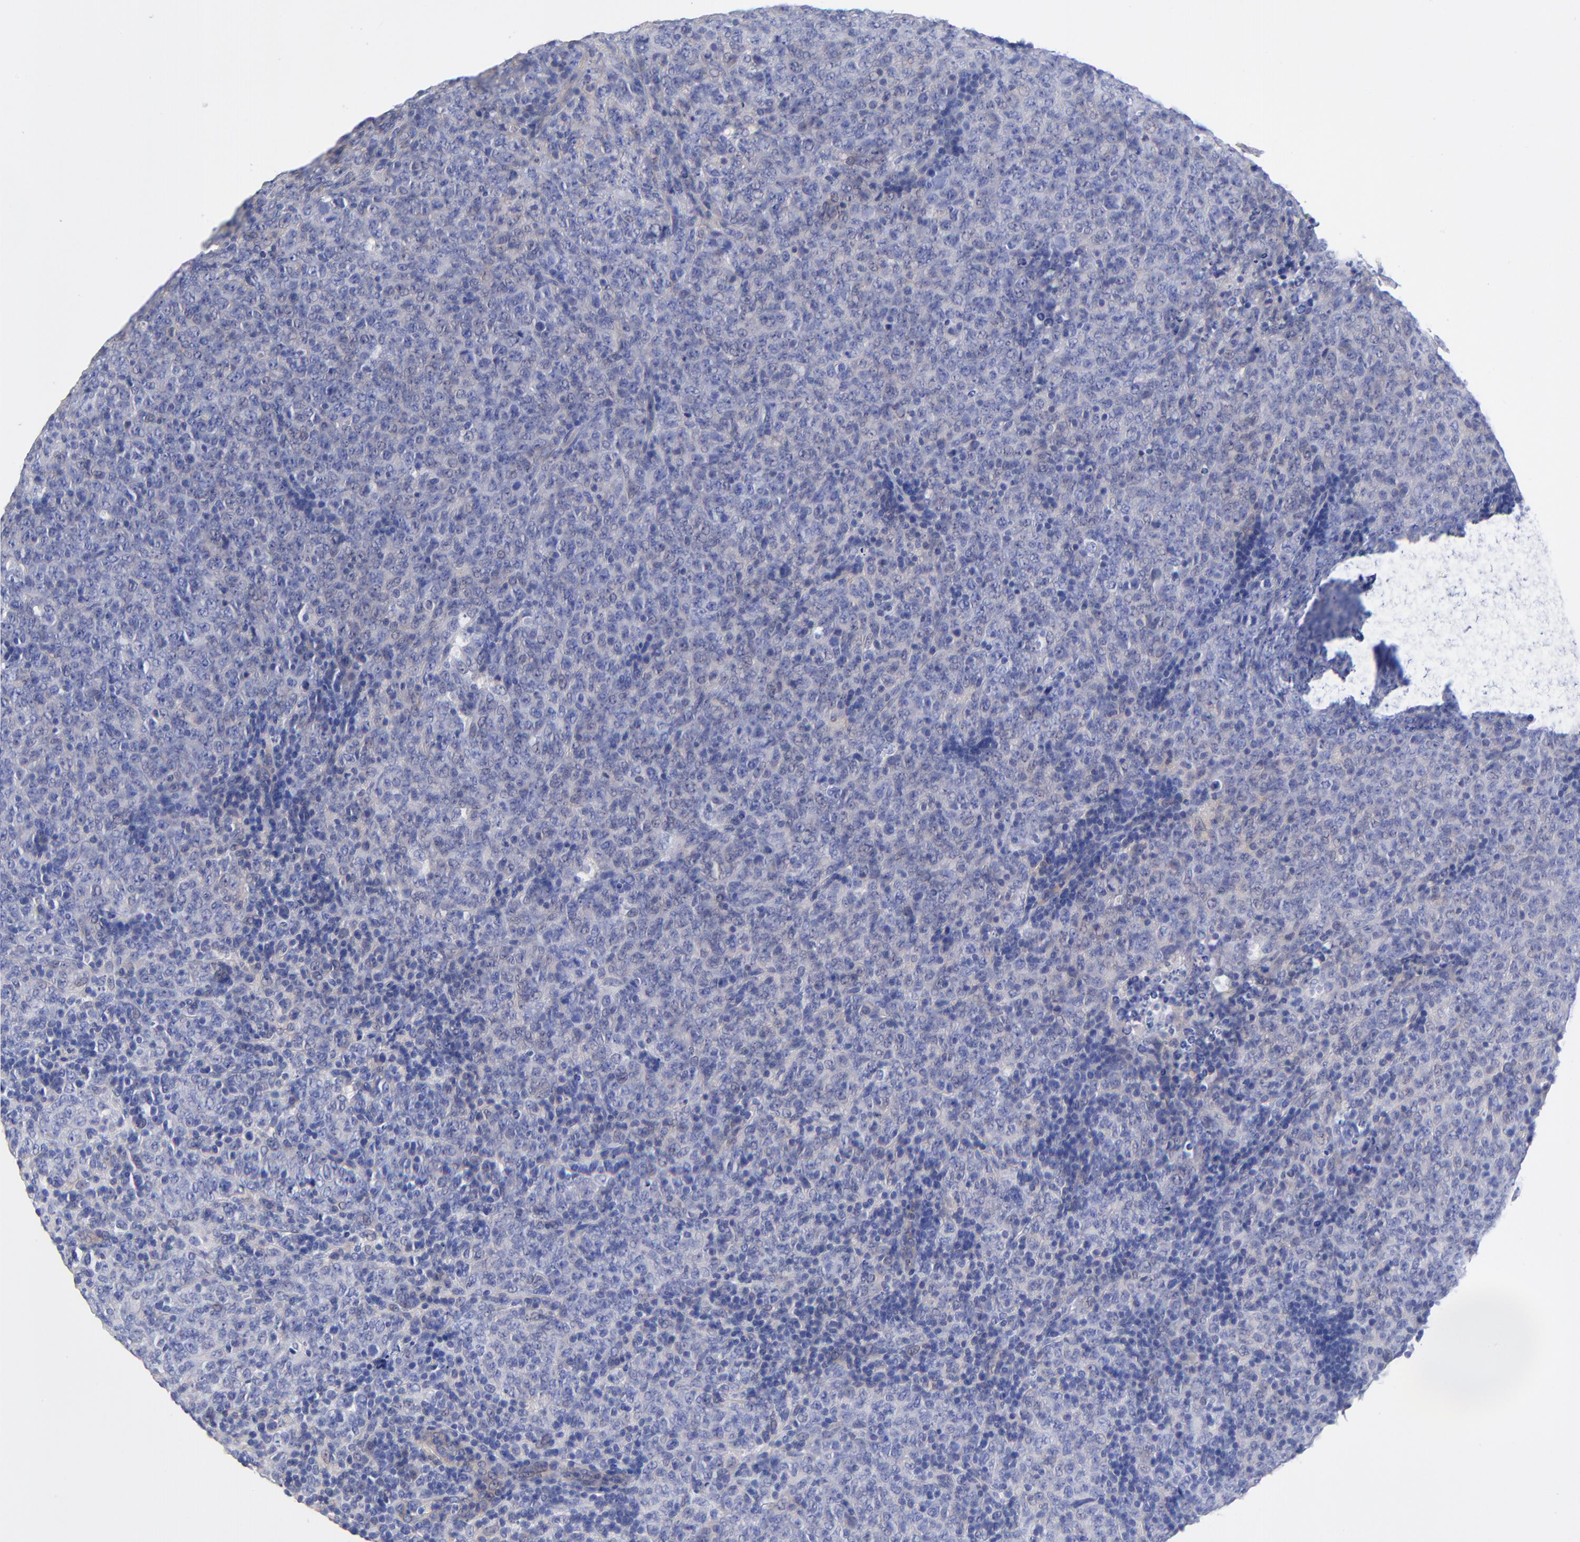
{"staining": {"intensity": "negative", "quantity": "none", "location": "none"}, "tissue": "lymphoma", "cell_type": "Tumor cells", "image_type": "cancer", "snomed": [{"axis": "morphology", "description": "Malignant lymphoma, non-Hodgkin's type, High grade"}, {"axis": "topography", "description": "Tonsil"}], "caption": "An immunohistochemistry photomicrograph of malignant lymphoma, non-Hodgkin's type (high-grade) is shown. There is no staining in tumor cells of malignant lymphoma, non-Hodgkin's type (high-grade). (DAB (3,3'-diaminobenzidine) IHC visualized using brightfield microscopy, high magnification).", "gene": "SLC44A2", "patient": {"sex": "female", "age": 36}}